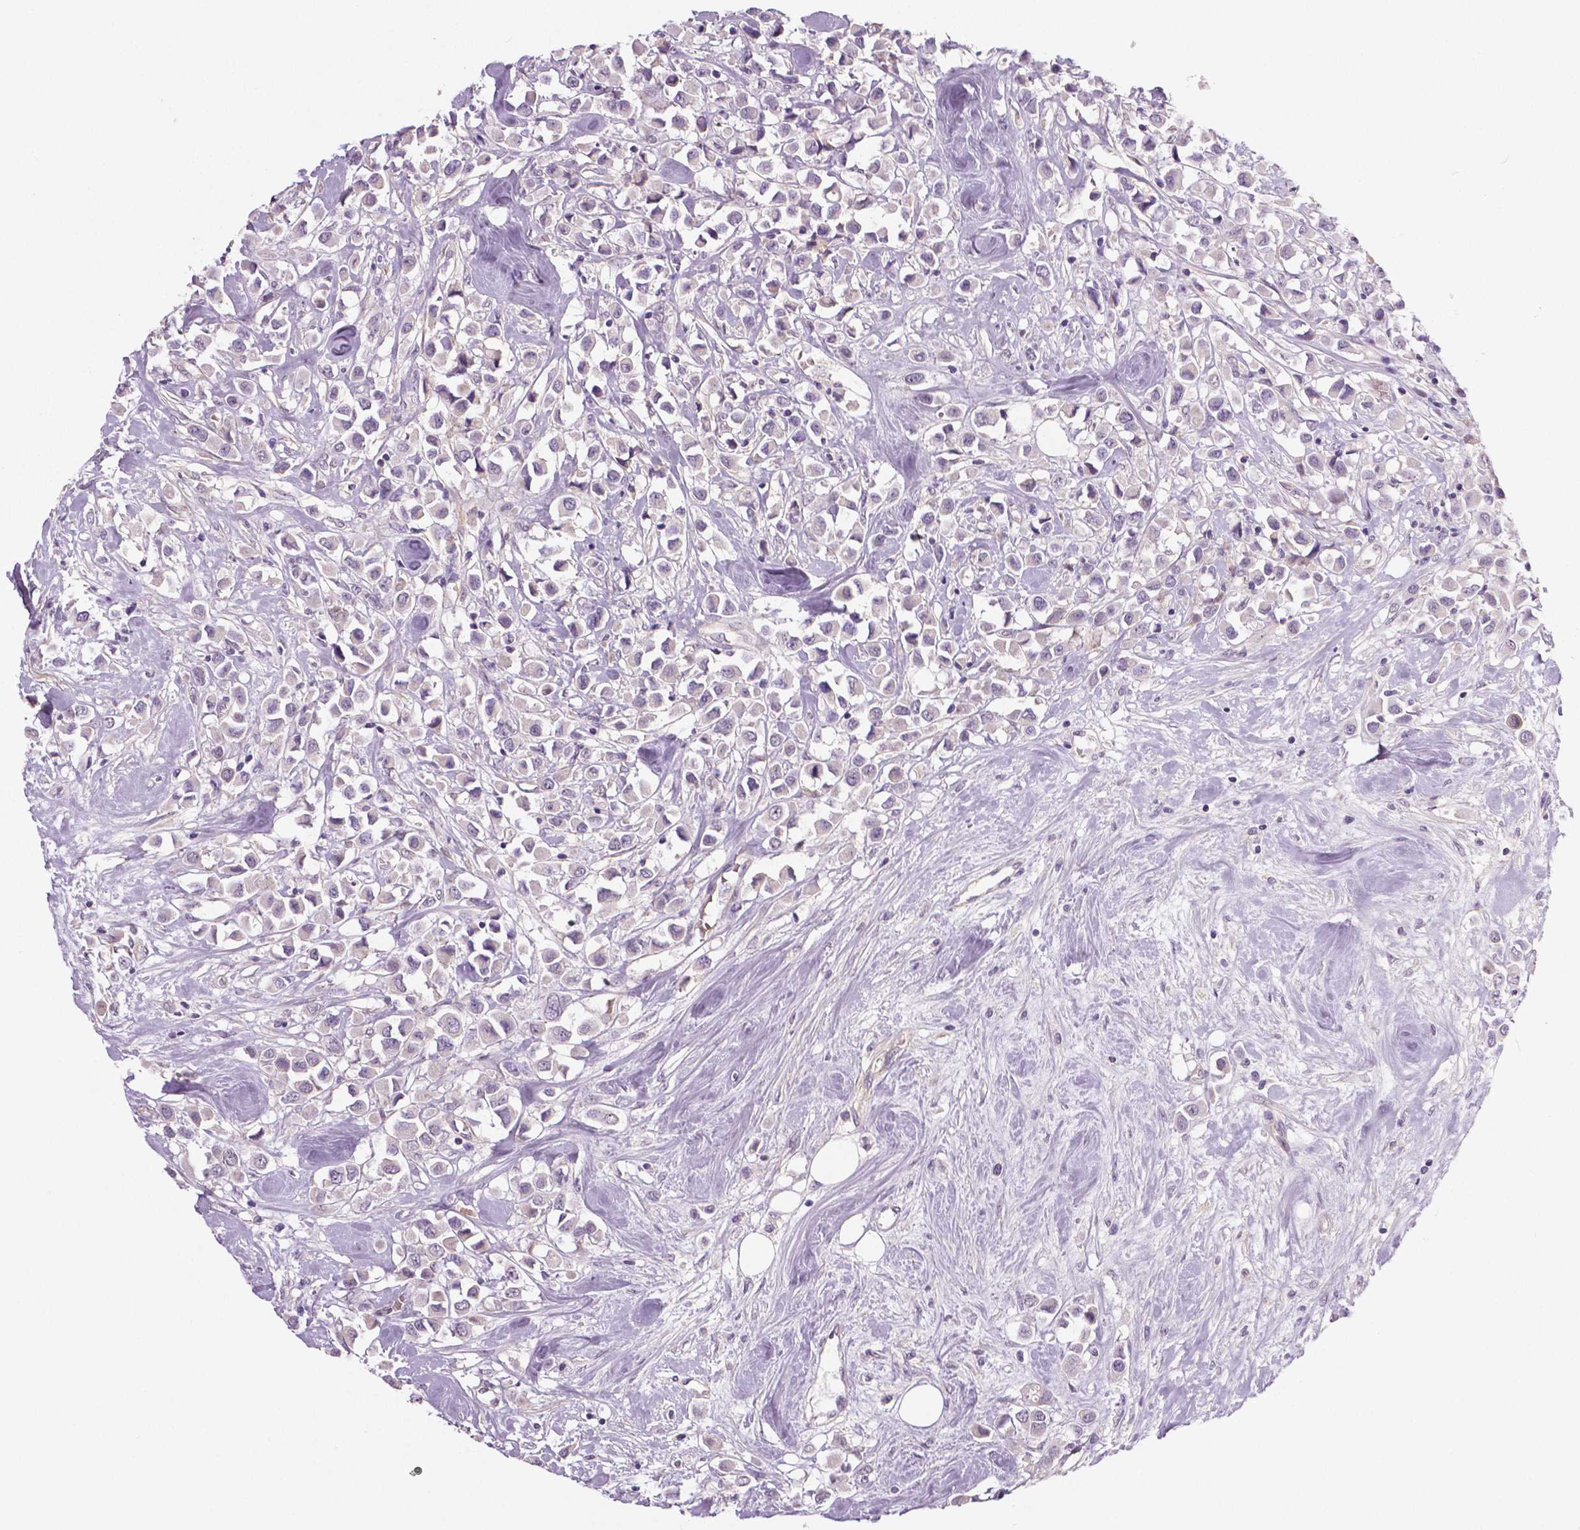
{"staining": {"intensity": "negative", "quantity": "none", "location": "none"}, "tissue": "breast cancer", "cell_type": "Tumor cells", "image_type": "cancer", "snomed": [{"axis": "morphology", "description": "Duct carcinoma"}, {"axis": "topography", "description": "Breast"}], "caption": "IHC micrograph of human breast cancer (infiltrating ductal carcinoma) stained for a protein (brown), which shows no positivity in tumor cells.", "gene": "FLT1", "patient": {"sex": "female", "age": 61}}